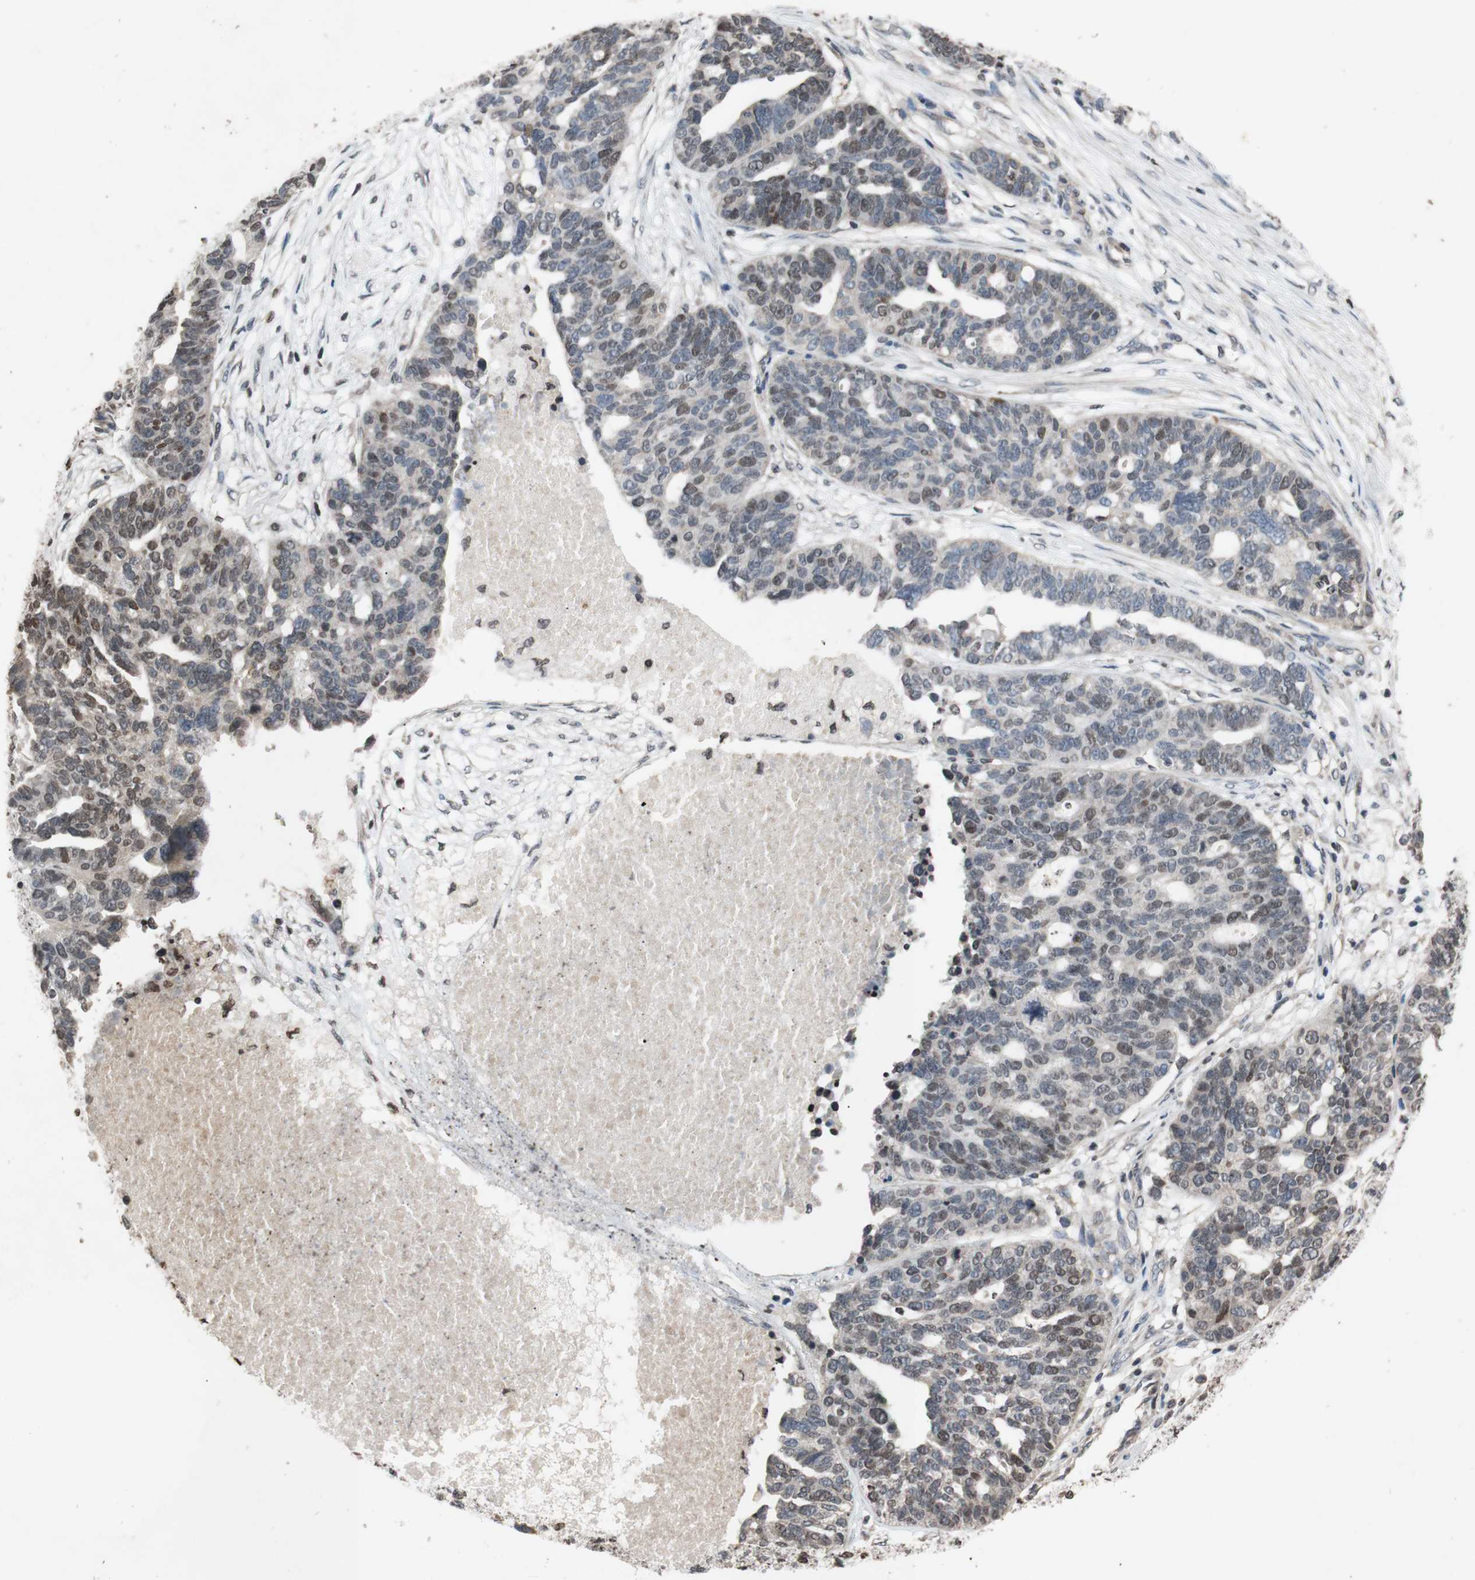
{"staining": {"intensity": "moderate", "quantity": "25%-75%", "location": "cytoplasmic/membranous,nuclear"}, "tissue": "ovarian cancer", "cell_type": "Tumor cells", "image_type": "cancer", "snomed": [{"axis": "morphology", "description": "Cystadenocarcinoma, serous, NOS"}, {"axis": "topography", "description": "Ovary"}], "caption": "Immunohistochemical staining of ovarian cancer demonstrates medium levels of moderate cytoplasmic/membranous and nuclear protein positivity in approximately 25%-75% of tumor cells.", "gene": "MCM6", "patient": {"sex": "female", "age": 59}}